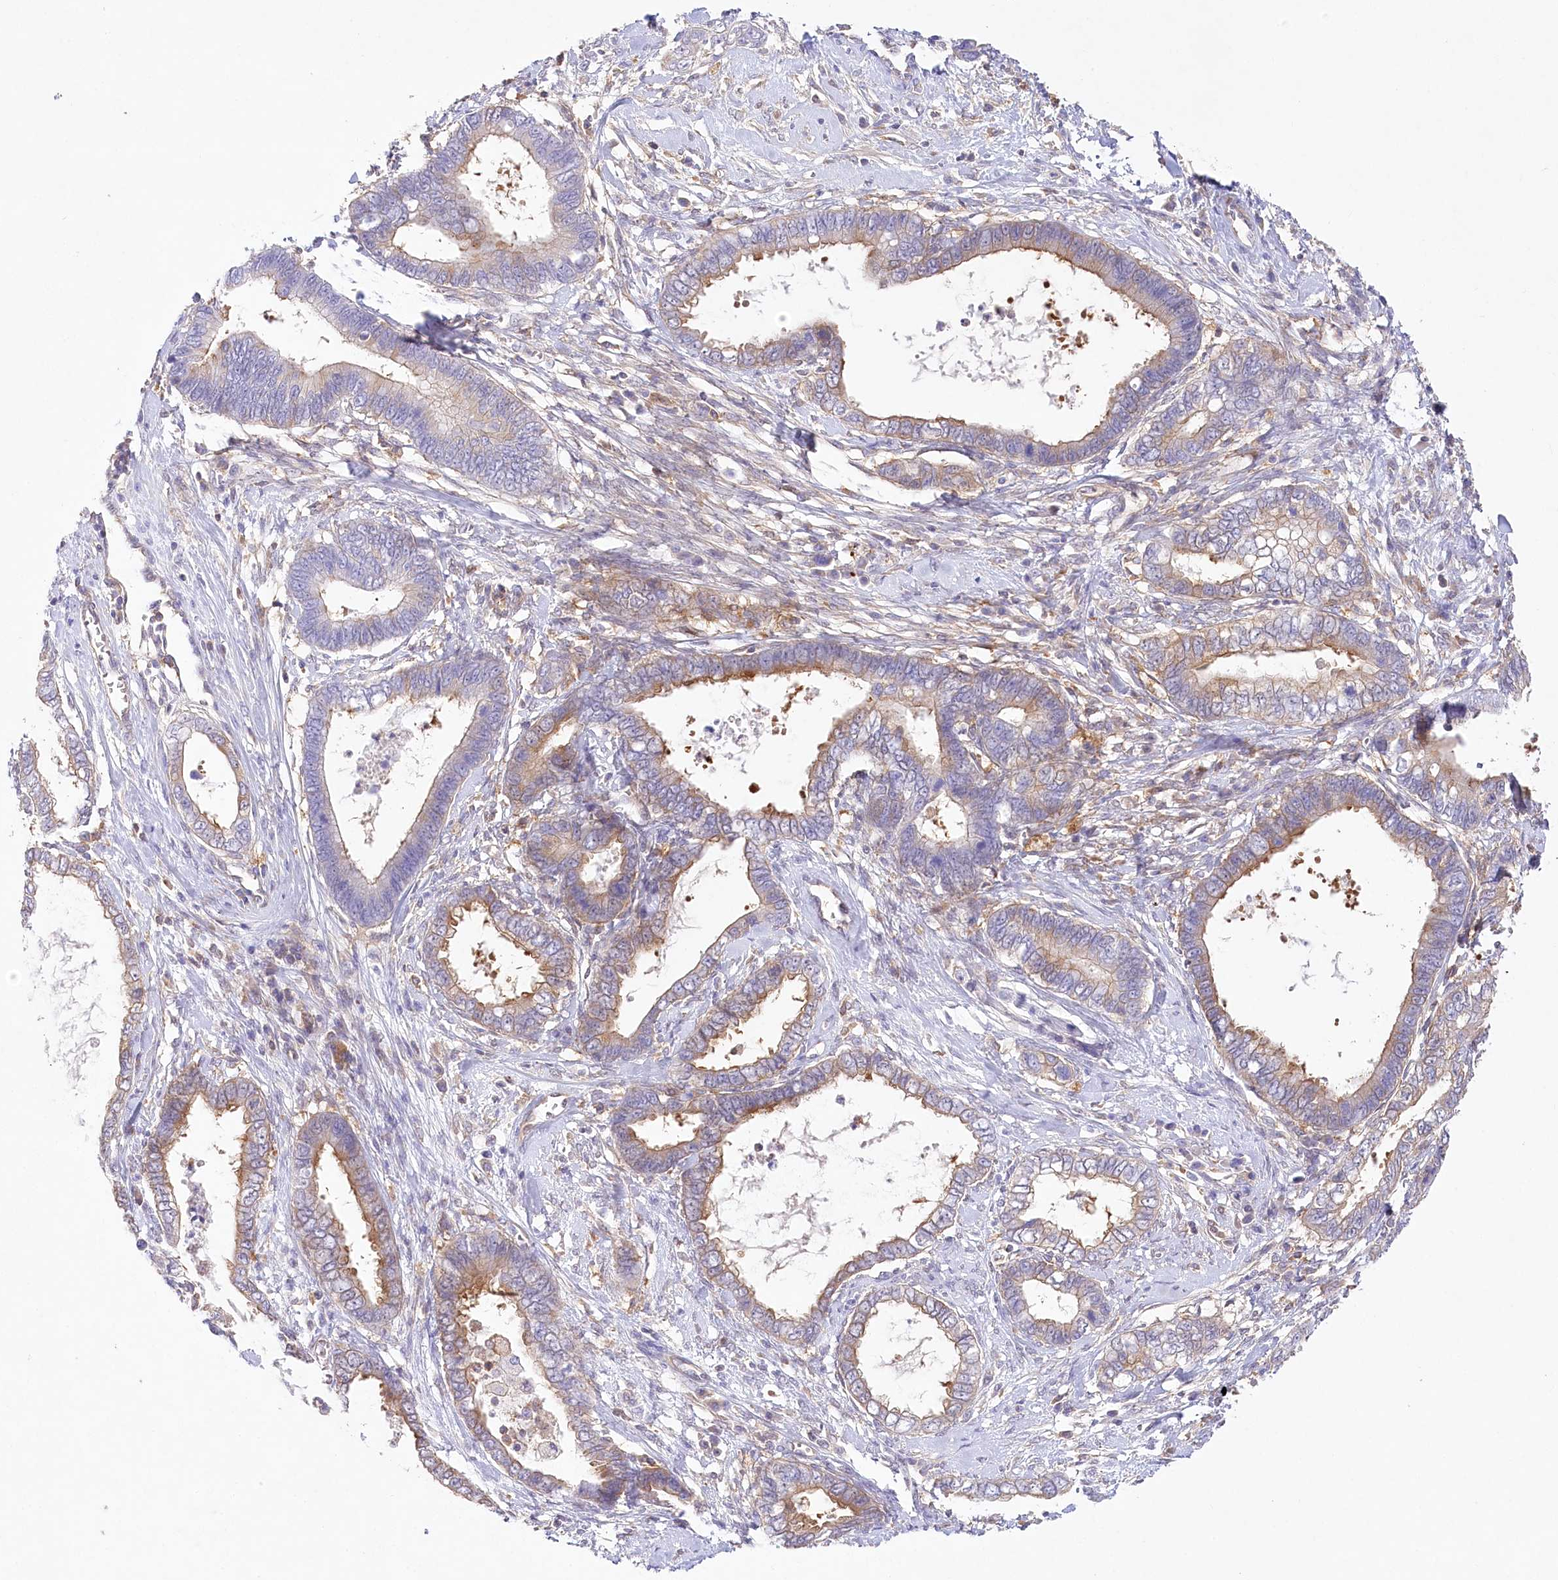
{"staining": {"intensity": "moderate", "quantity": "25%-75%", "location": "cytoplasmic/membranous"}, "tissue": "cervical cancer", "cell_type": "Tumor cells", "image_type": "cancer", "snomed": [{"axis": "morphology", "description": "Adenocarcinoma, NOS"}, {"axis": "topography", "description": "Cervix"}], "caption": "Immunohistochemical staining of cervical cancer shows moderate cytoplasmic/membranous protein positivity in approximately 25%-75% of tumor cells.", "gene": "ABRAXAS2", "patient": {"sex": "female", "age": 44}}